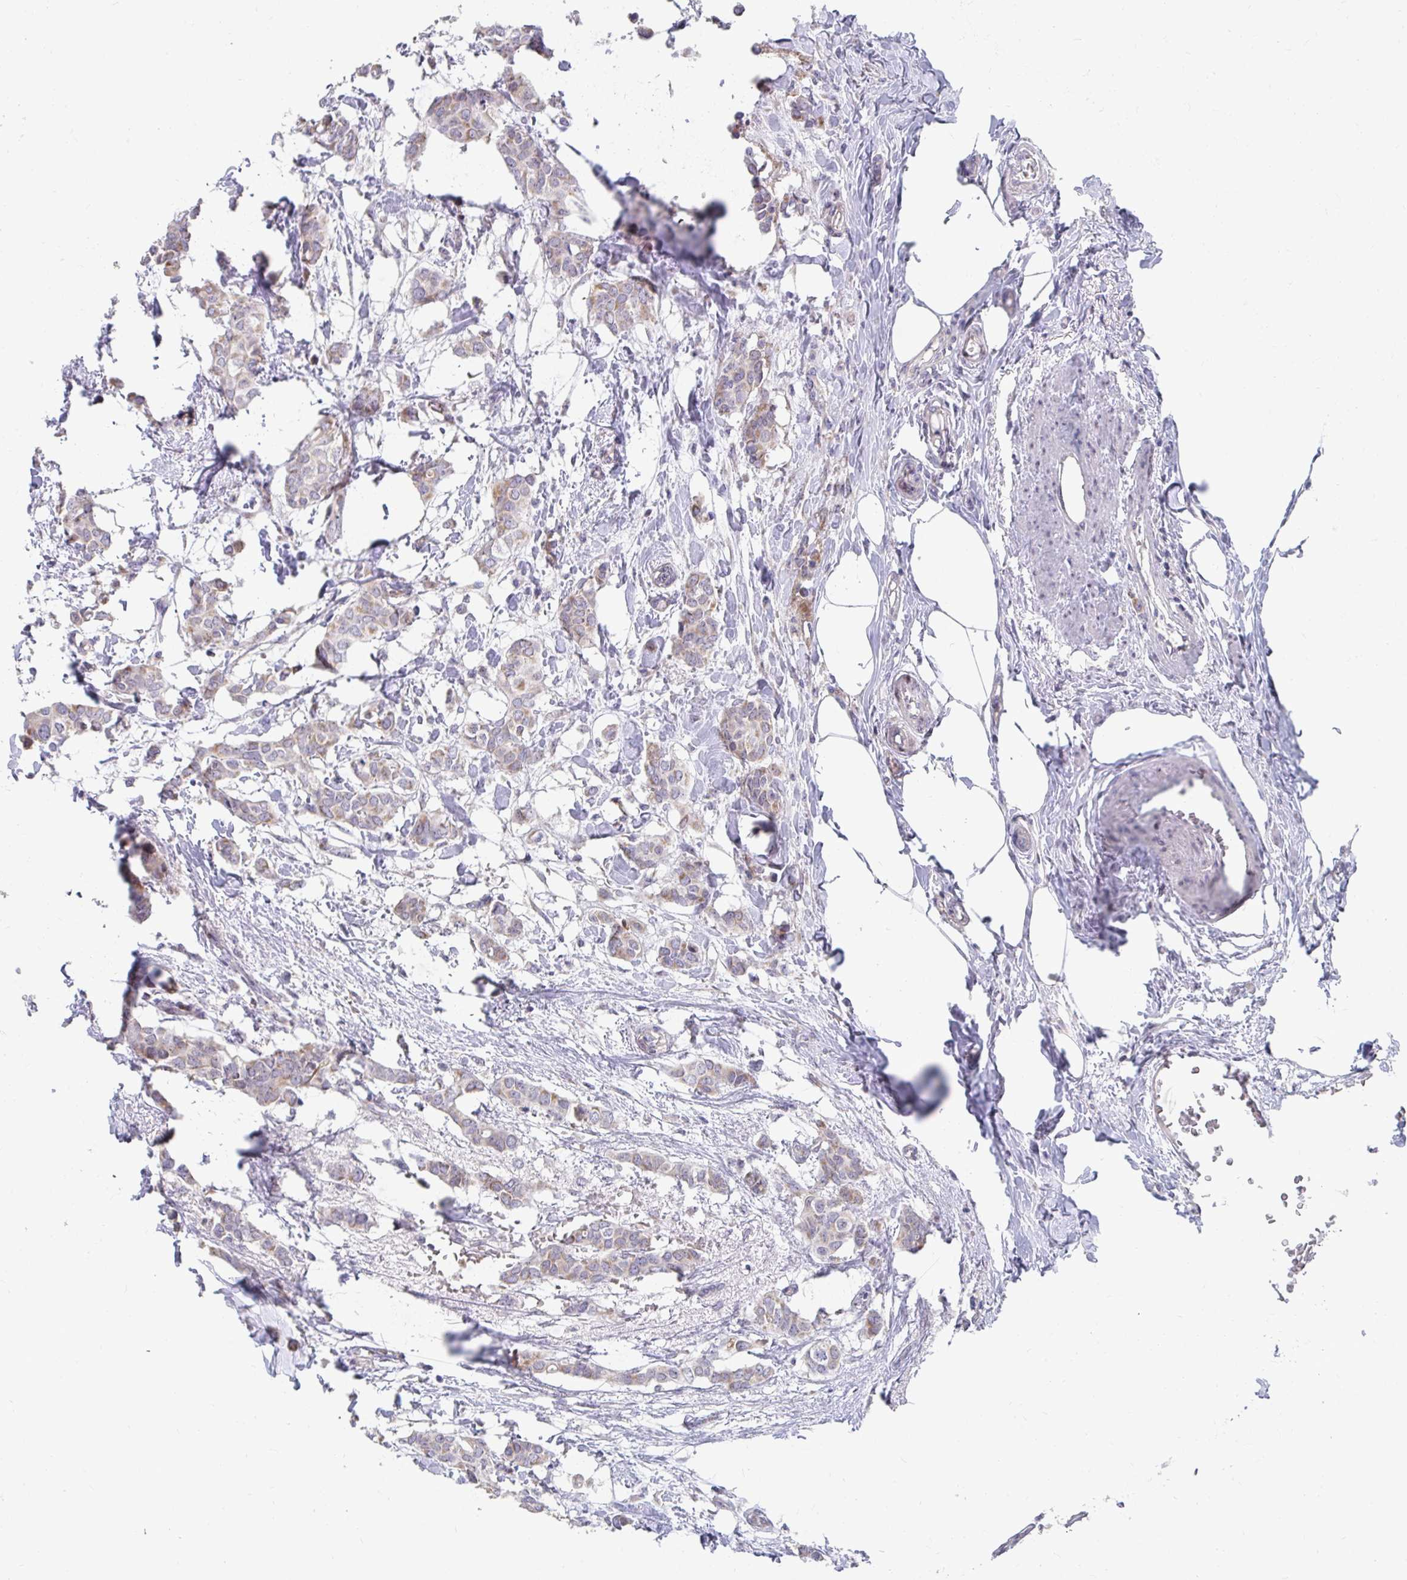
{"staining": {"intensity": "weak", "quantity": "25%-75%", "location": "cytoplasmic/membranous"}, "tissue": "breast cancer", "cell_type": "Tumor cells", "image_type": "cancer", "snomed": [{"axis": "morphology", "description": "Duct carcinoma"}, {"axis": "topography", "description": "Breast"}], "caption": "Weak cytoplasmic/membranous protein positivity is present in about 25%-75% of tumor cells in intraductal carcinoma (breast). (brown staining indicates protein expression, while blue staining denotes nuclei).", "gene": "EXOC5", "patient": {"sex": "female", "age": 62}}